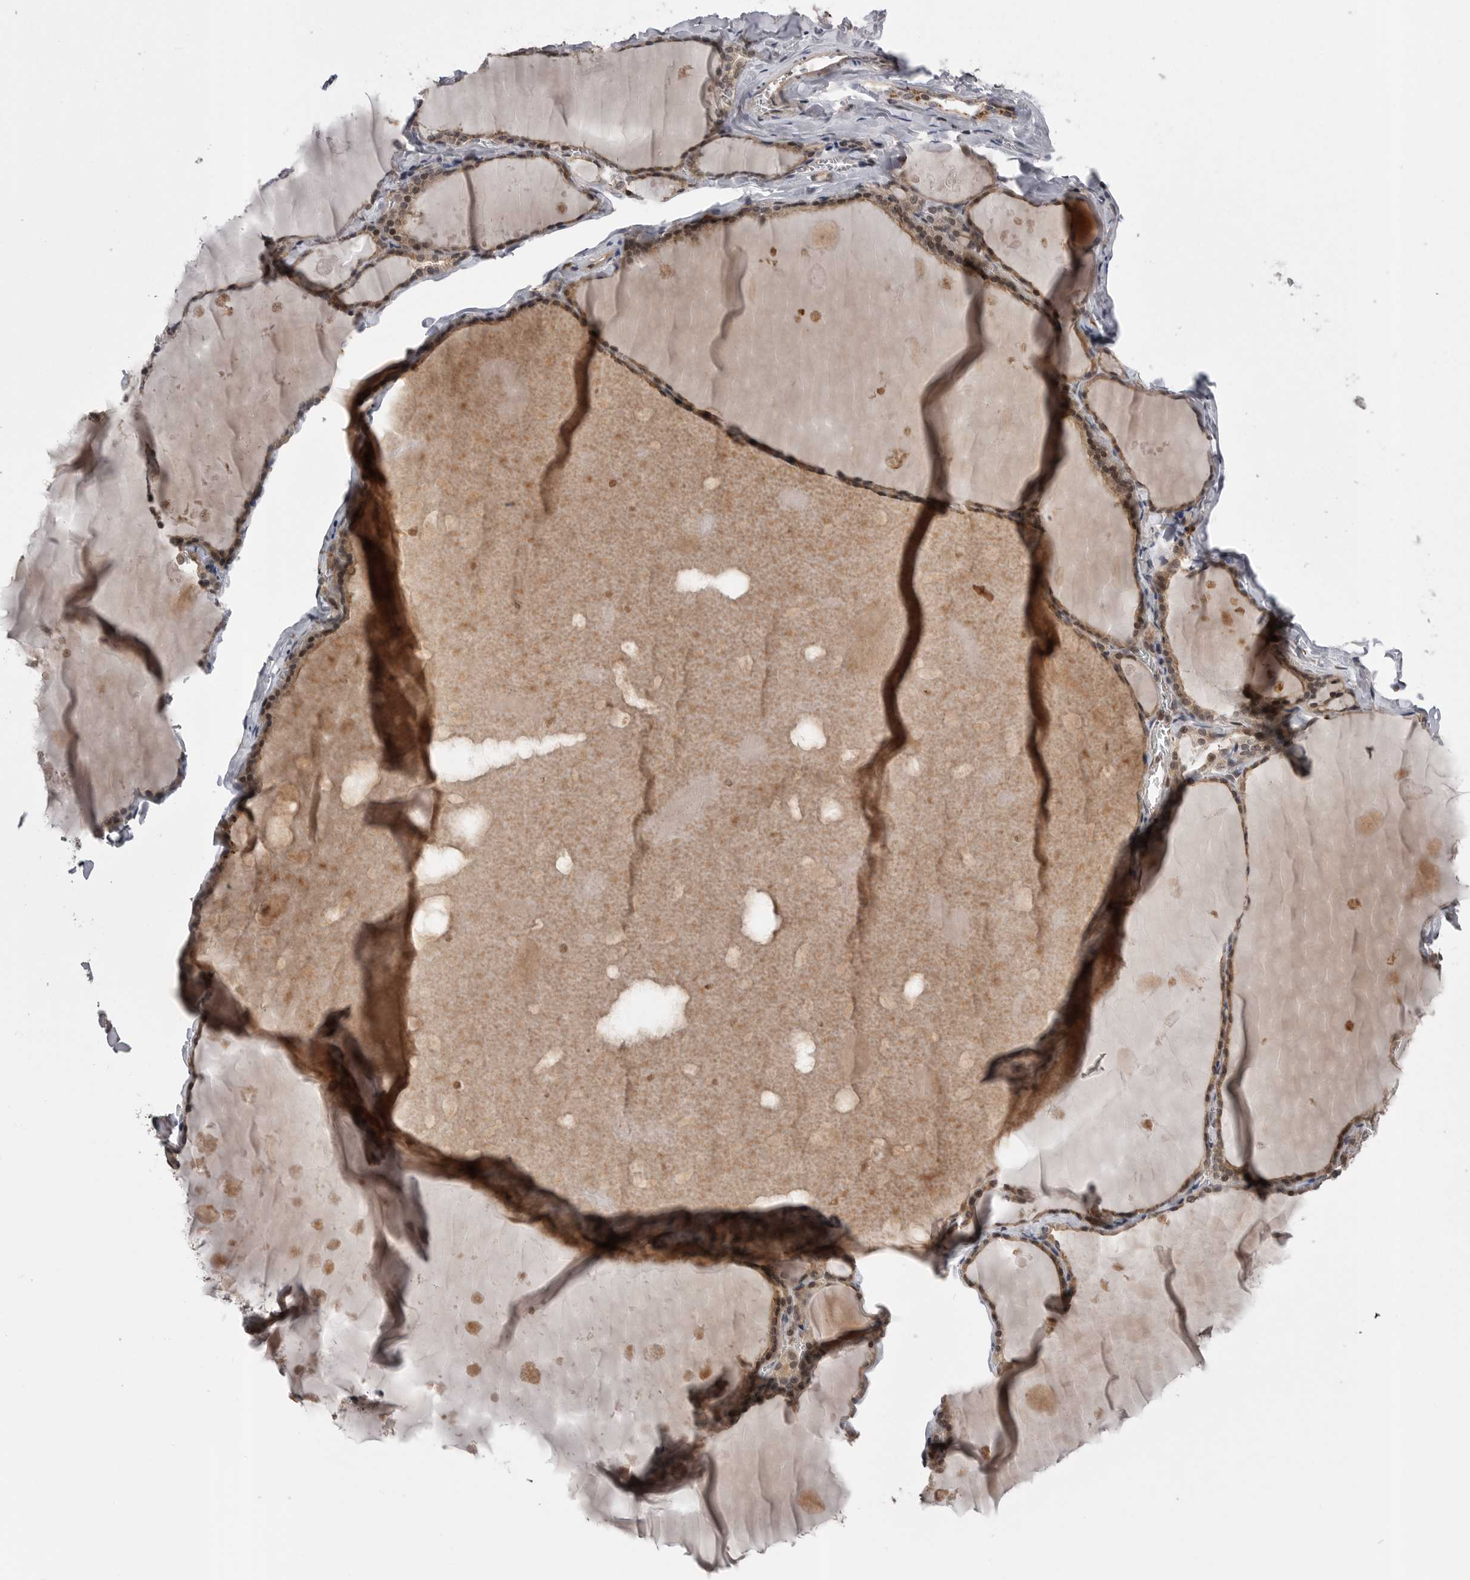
{"staining": {"intensity": "moderate", "quantity": ">75%", "location": "cytoplasmic/membranous,nuclear"}, "tissue": "thyroid gland", "cell_type": "Glandular cells", "image_type": "normal", "snomed": [{"axis": "morphology", "description": "Normal tissue, NOS"}, {"axis": "topography", "description": "Thyroid gland"}], "caption": "DAB (3,3'-diaminobenzidine) immunohistochemical staining of unremarkable thyroid gland exhibits moderate cytoplasmic/membranous,nuclear protein positivity in about >75% of glandular cells.", "gene": "AOAH", "patient": {"sex": "male", "age": 56}}